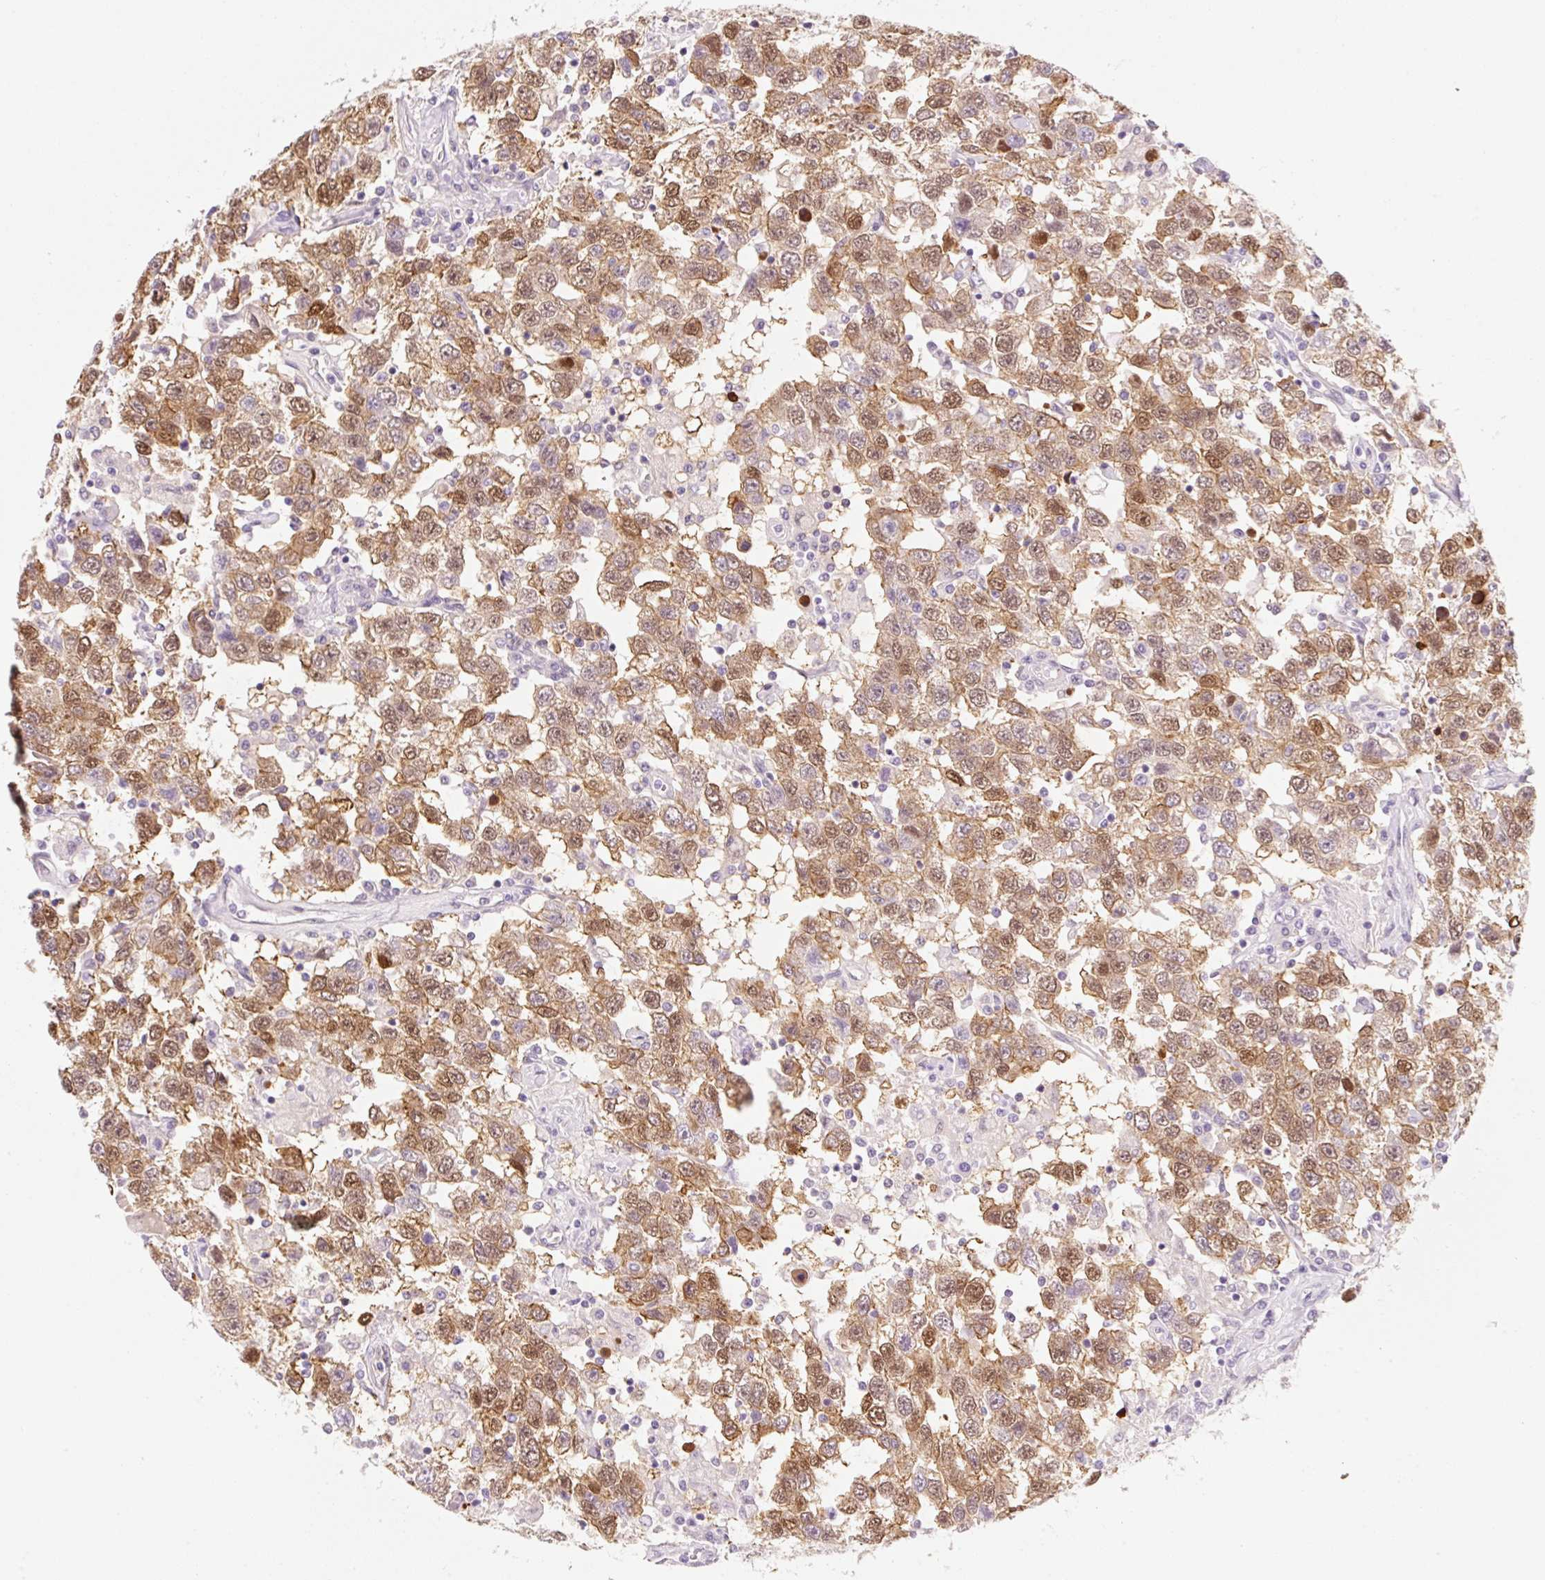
{"staining": {"intensity": "moderate", "quantity": ">75%", "location": "cytoplasmic/membranous,nuclear"}, "tissue": "testis cancer", "cell_type": "Tumor cells", "image_type": "cancer", "snomed": [{"axis": "morphology", "description": "Seminoma, NOS"}, {"axis": "topography", "description": "Testis"}], "caption": "Protein expression analysis of seminoma (testis) exhibits moderate cytoplasmic/membranous and nuclear positivity in approximately >75% of tumor cells.", "gene": "SYNE3", "patient": {"sex": "male", "age": 41}}